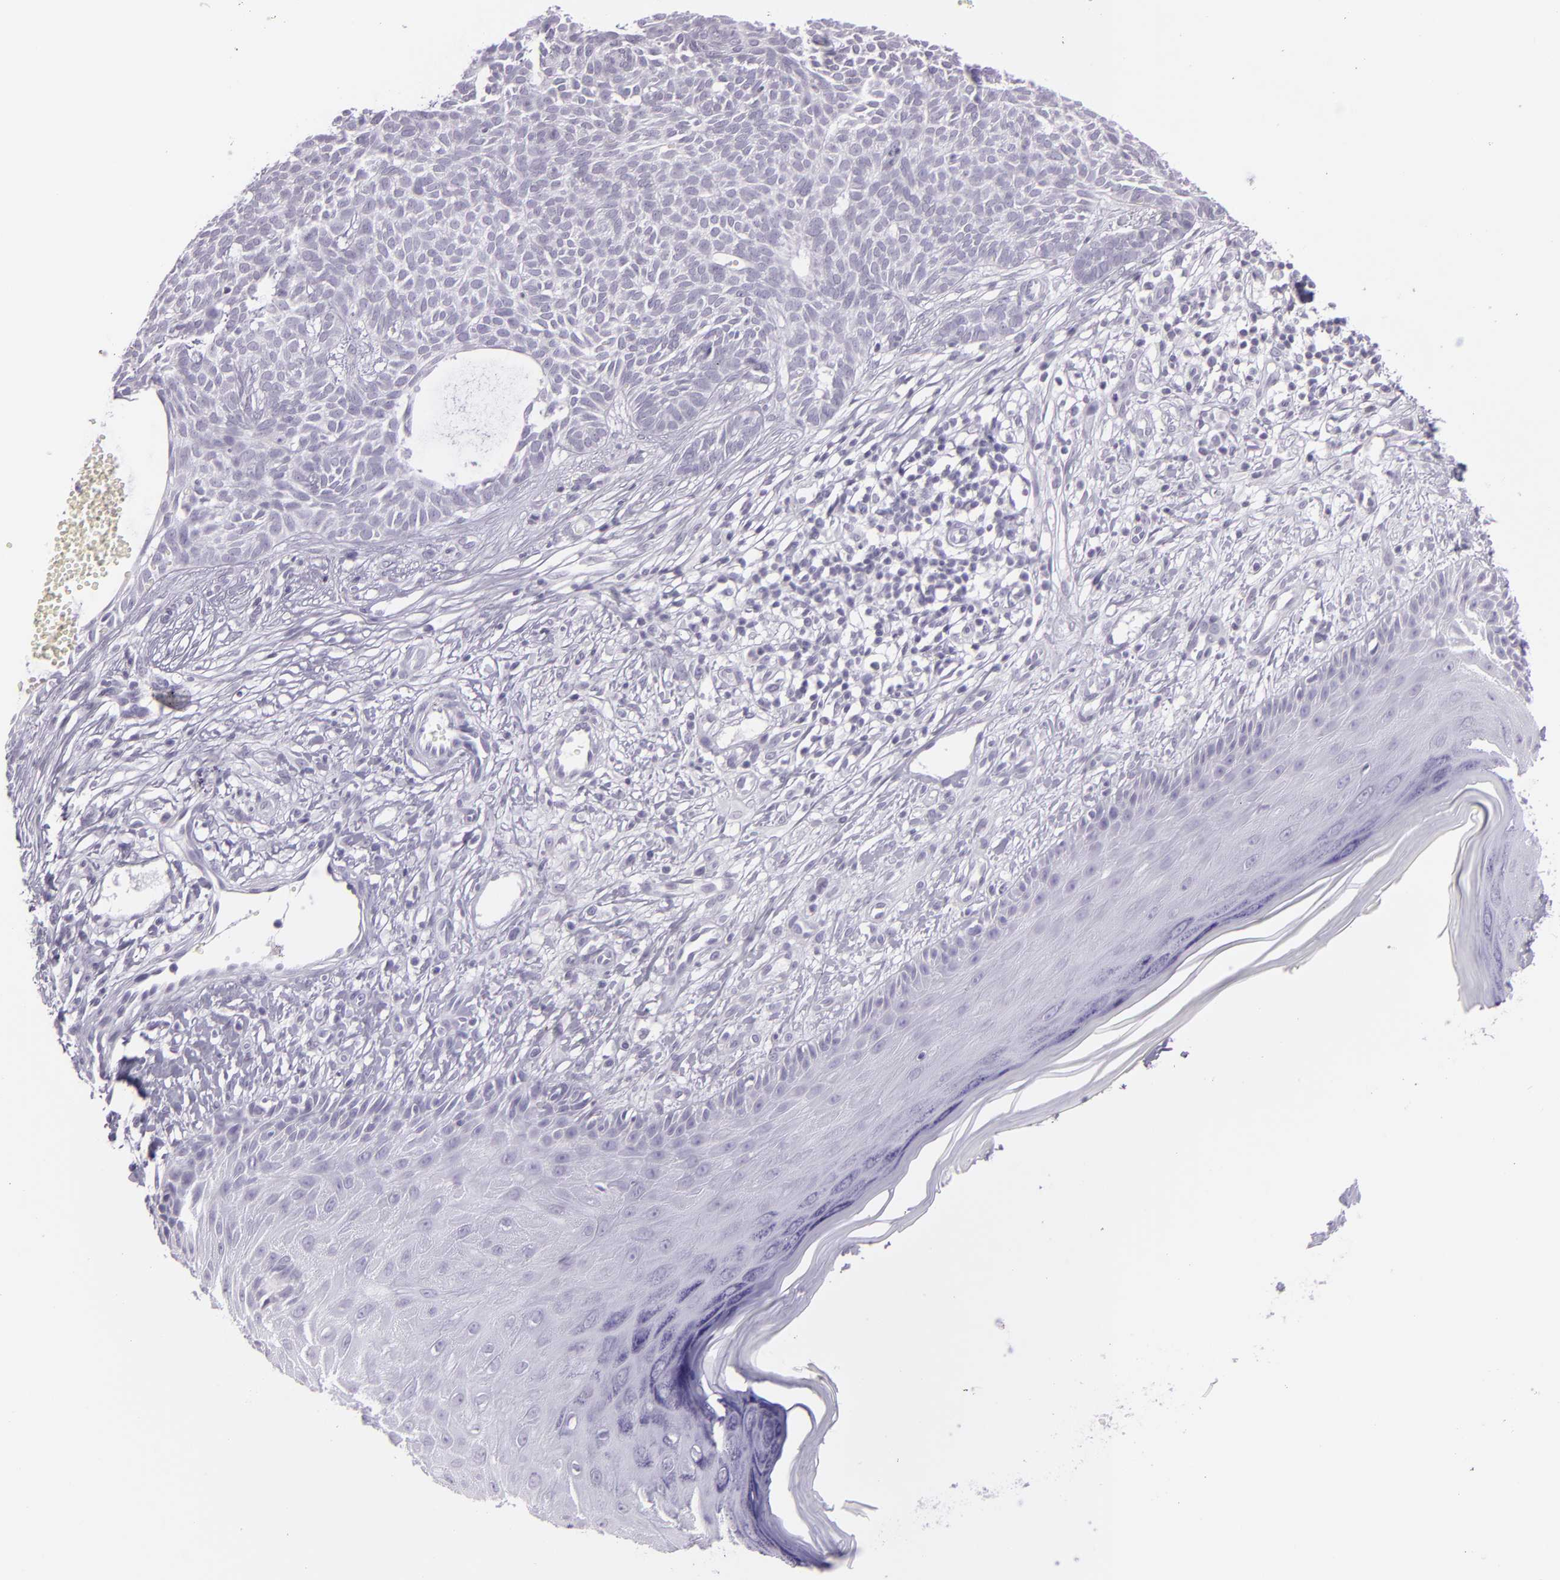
{"staining": {"intensity": "negative", "quantity": "none", "location": "none"}, "tissue": "skin cancer", "cell_type": "Tumor cells", "image_type": "cancer", "snomed": [{"axis": "morphology", "description": "Basal cell carcinoma"}, {"axis": "topography", "description": "Skin"}], "caption": "IHC of skin cancer (basal cell carcinoma) exhibits no positivity in tumor cells.", "gene": "MUC6", "patient": {"sex": "male", "age": 75}}